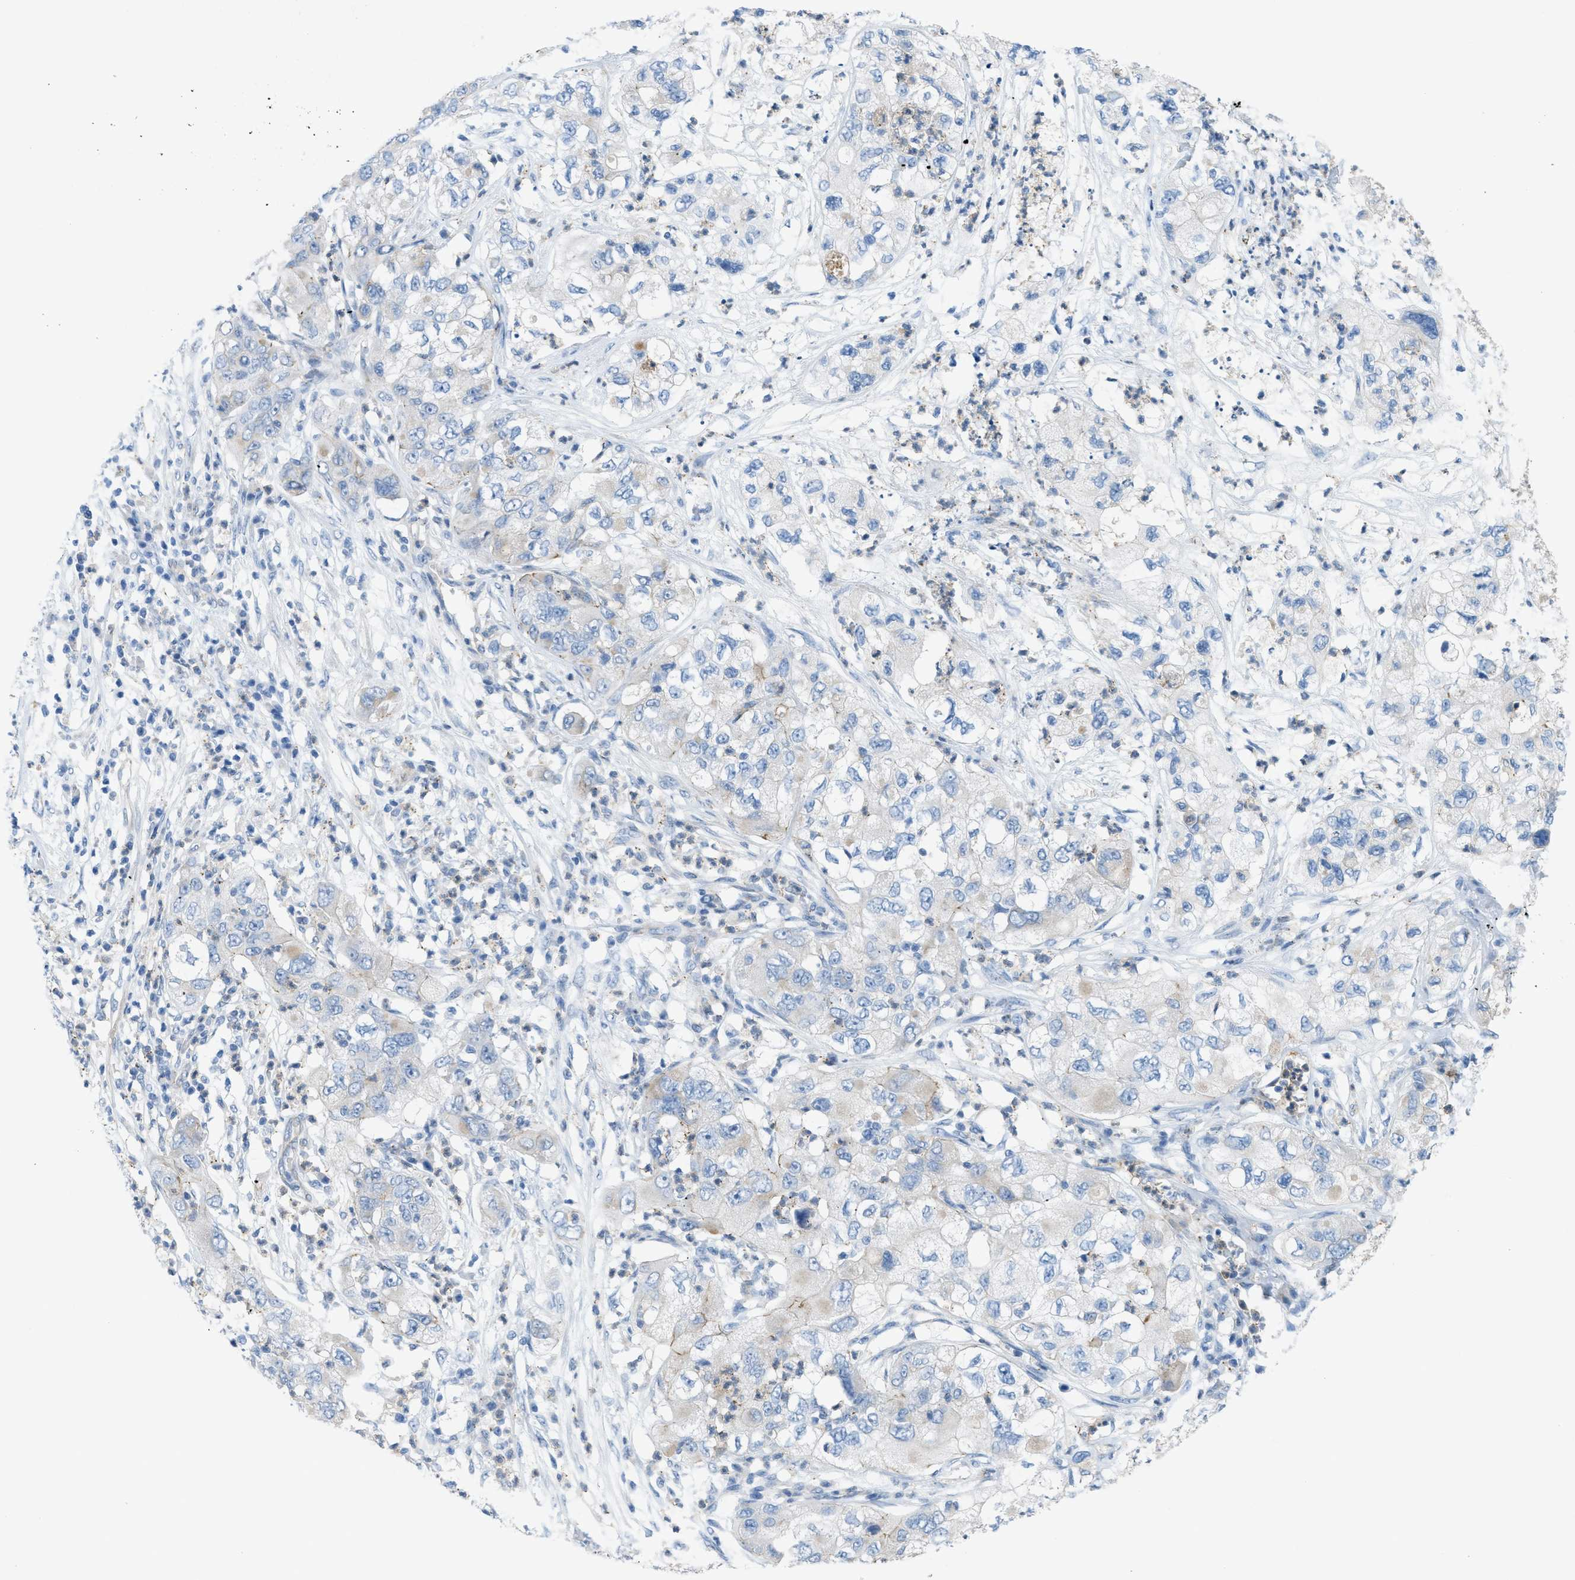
{"staining": {"intensity": "negative", "quantity": "none", "location": "none"}, "tissue": "pancreatic cancer", "cell_type": "Tumor cells", "image_type": "cancer", "snomed": [{"axis": "morphology", "description": "Adenocarcinoma, NOS"}, {"axis": "topography", "description": "Pancreas"}], "caption": "There is no significant staining in tumor cells of pancreatic cancer.", "gene": "CRB3", "patient": {"sex": "female", "age": 78}}